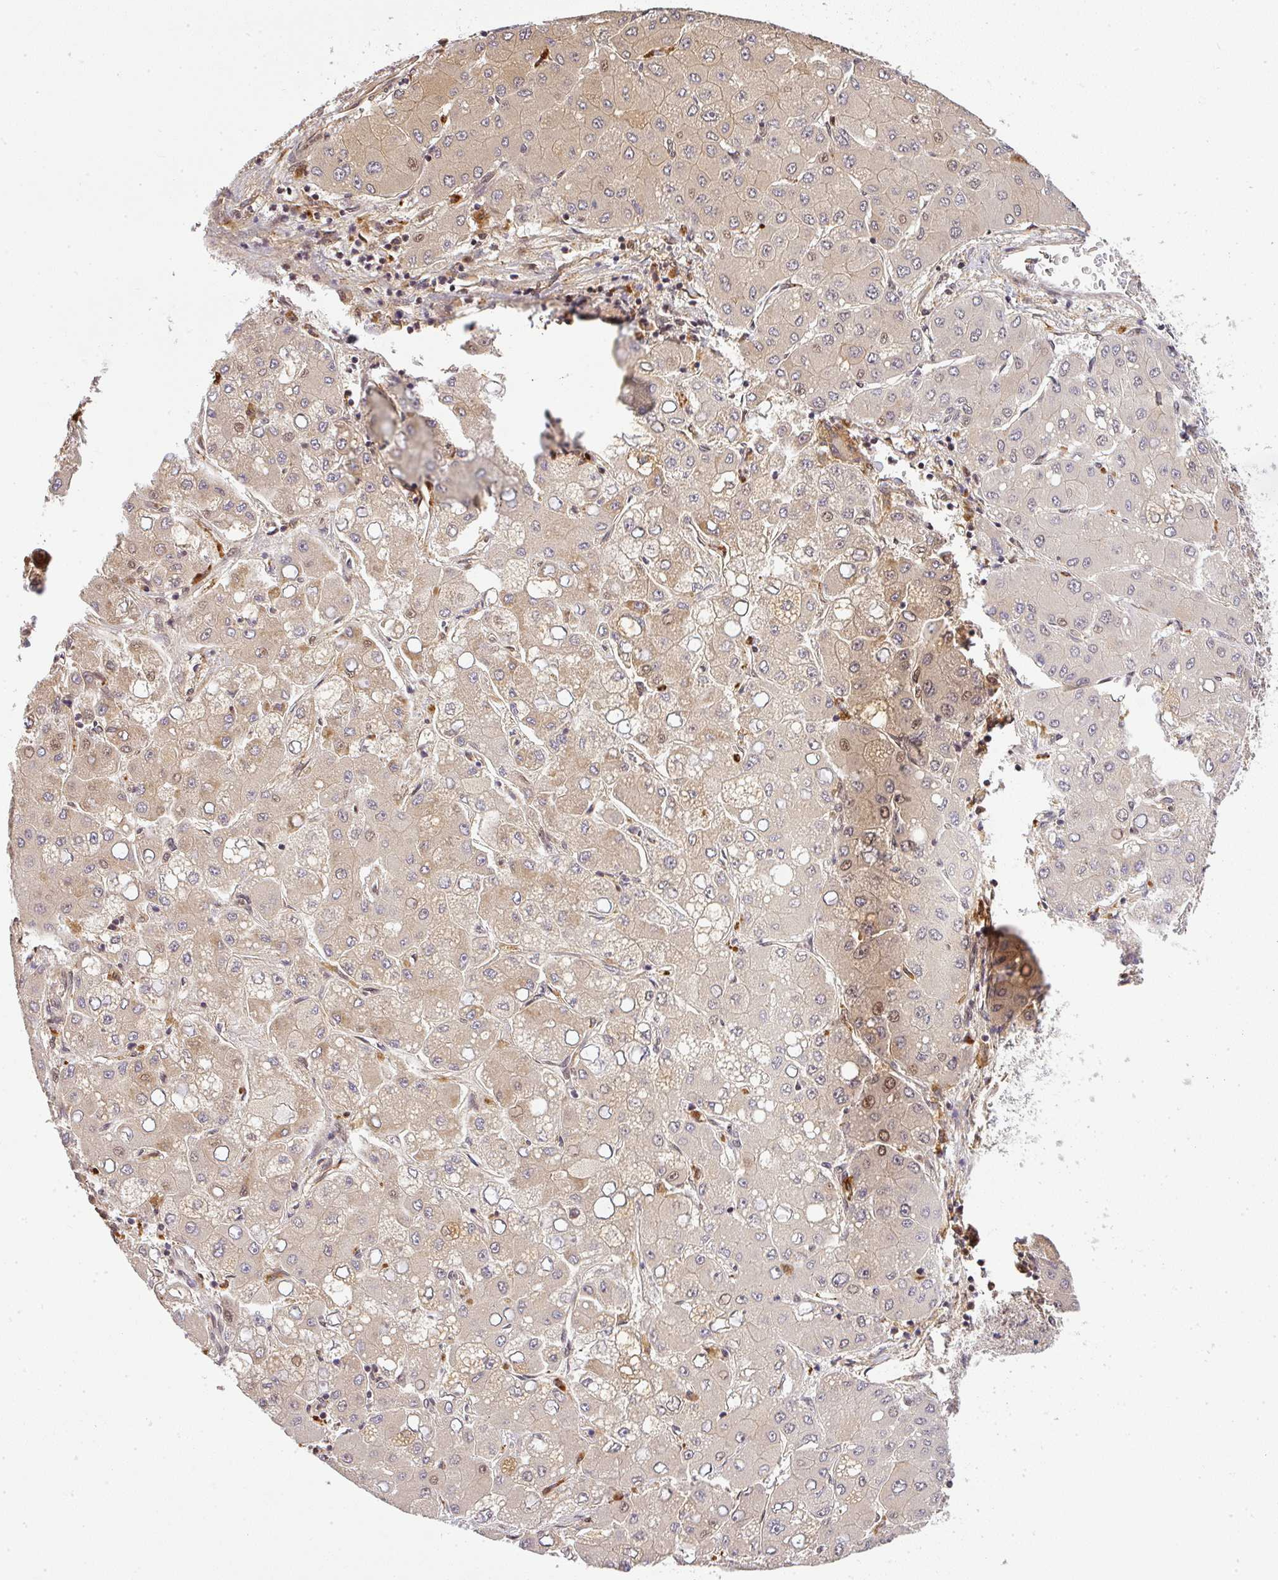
{"staining": {"intensity": "weak", "quantity": "25%-75%", "location": "cytoplasmic/membranous,nuclear"}, "tissue": "liver cancer", "cell_type": "Tumor cells", "image_type": "cancer", "snomed": [{"axis": "morphology", "description": "Carcinoma, Hepatocellular, NOS"}, {"axis": "topography", "description": "Liver"}], "caption": "Protein positivity by immunohistochemistry (IHC) reveals weak cytoplasmic/membranous and nuclear positivity in approximately 25%-75% of tumor cells in liver cancer (hepatocellular carcinoma).", "gene": "FAM153A", "patient": {"sex": "male", "age": 40}}